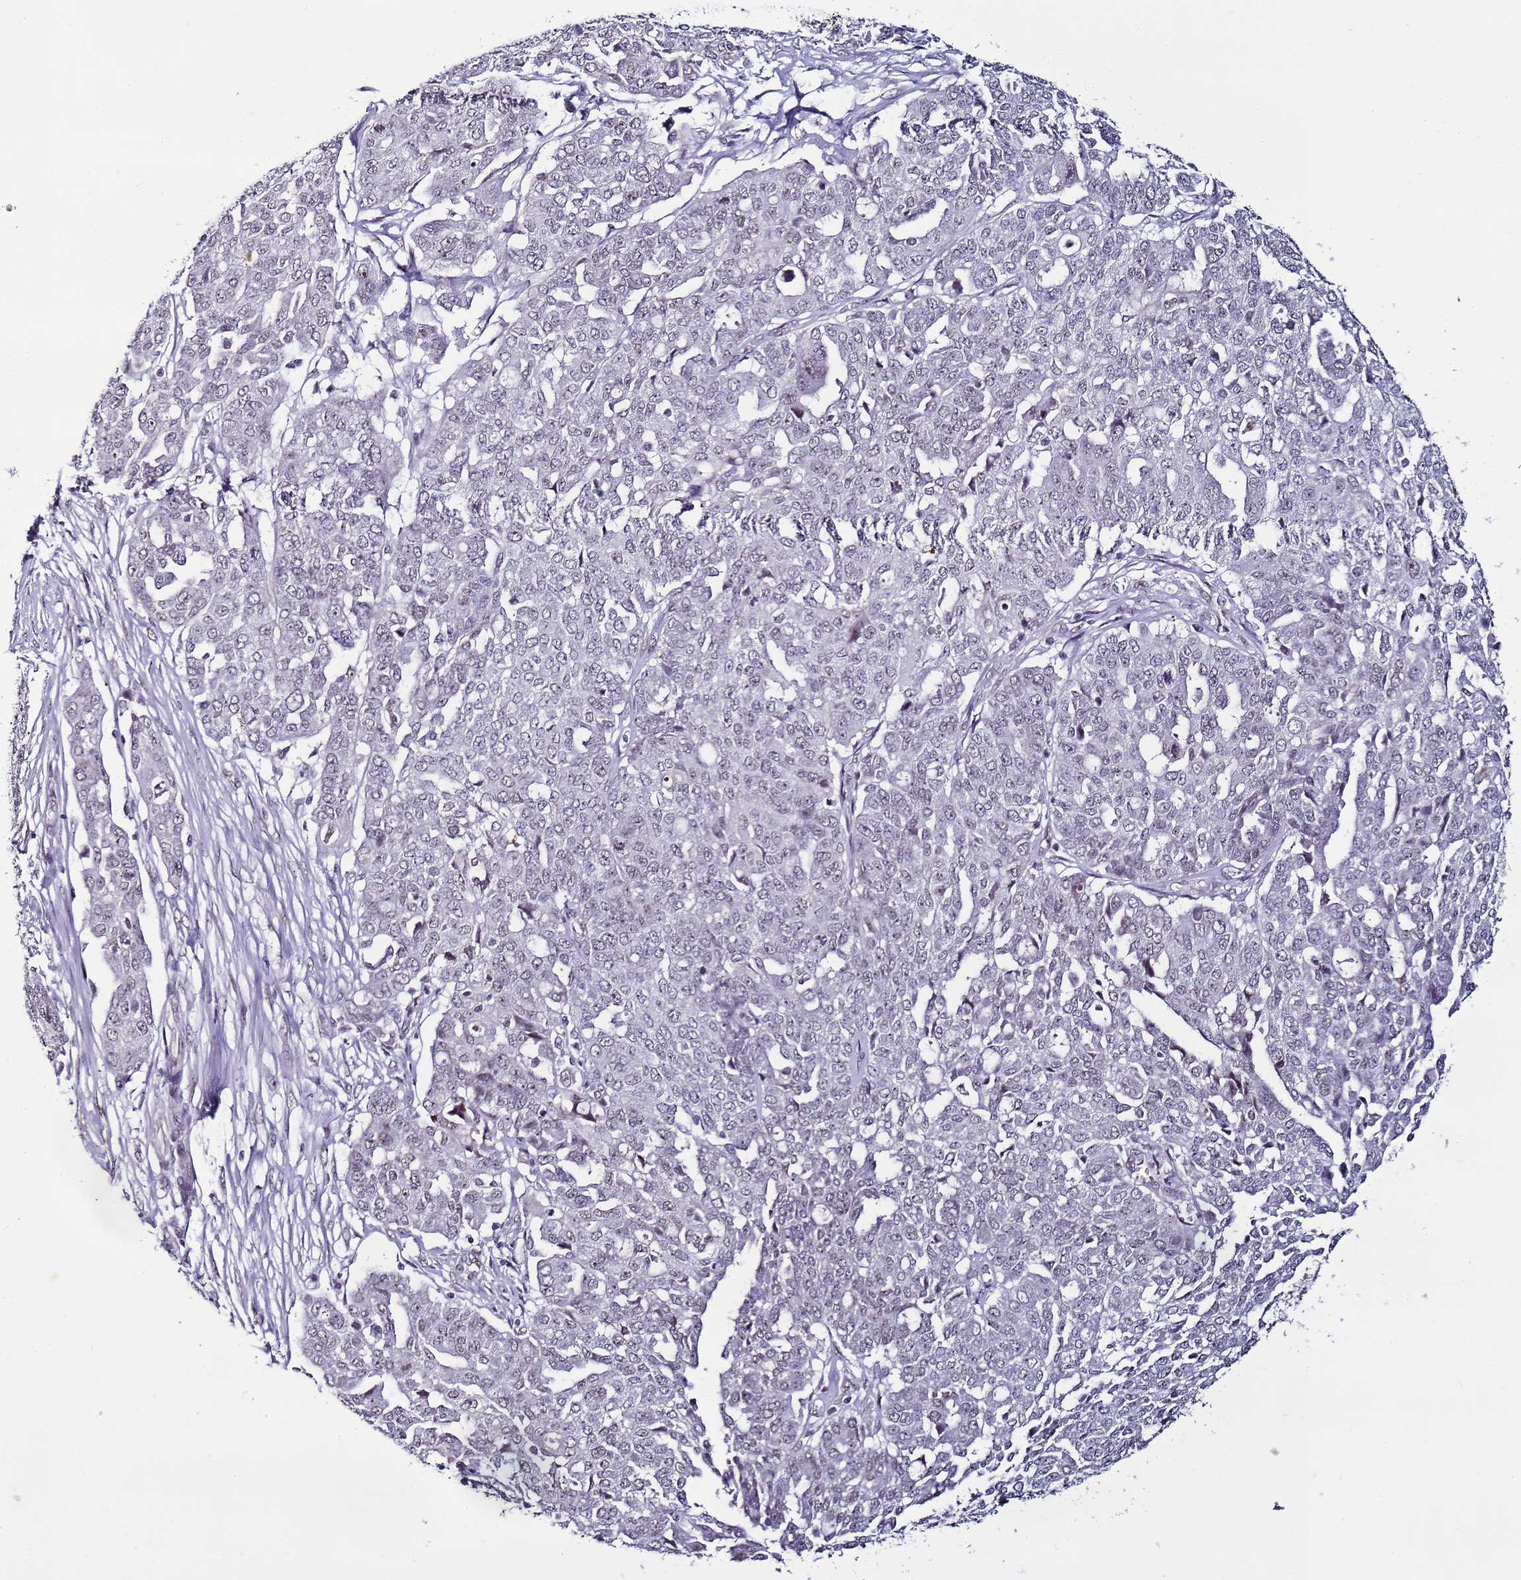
{"staining": {"intensity": "negative", "quantity": "none", "location": "none"}, "tissue": "ovarian cancer", "cell_type": "Tumor cells", "image_type": "cancer", "snomed": [{"axis": "morphology", "description": "Cystadenocarcinoma, serous, NOS"}, {"axis": "topography", "description": "Soft tissue"}, {"axis": "topography", "description": "Ovary"}], "caption": "Protein analysis of ovarian cancer demonstrates no significant positivity in tumor cells. The staining is performed using DAB brown chromogen with nuclei counter-stained in using hematoxylin.", "gene": "PSMA7", "patient": {"sex": "female", "age": 57}}